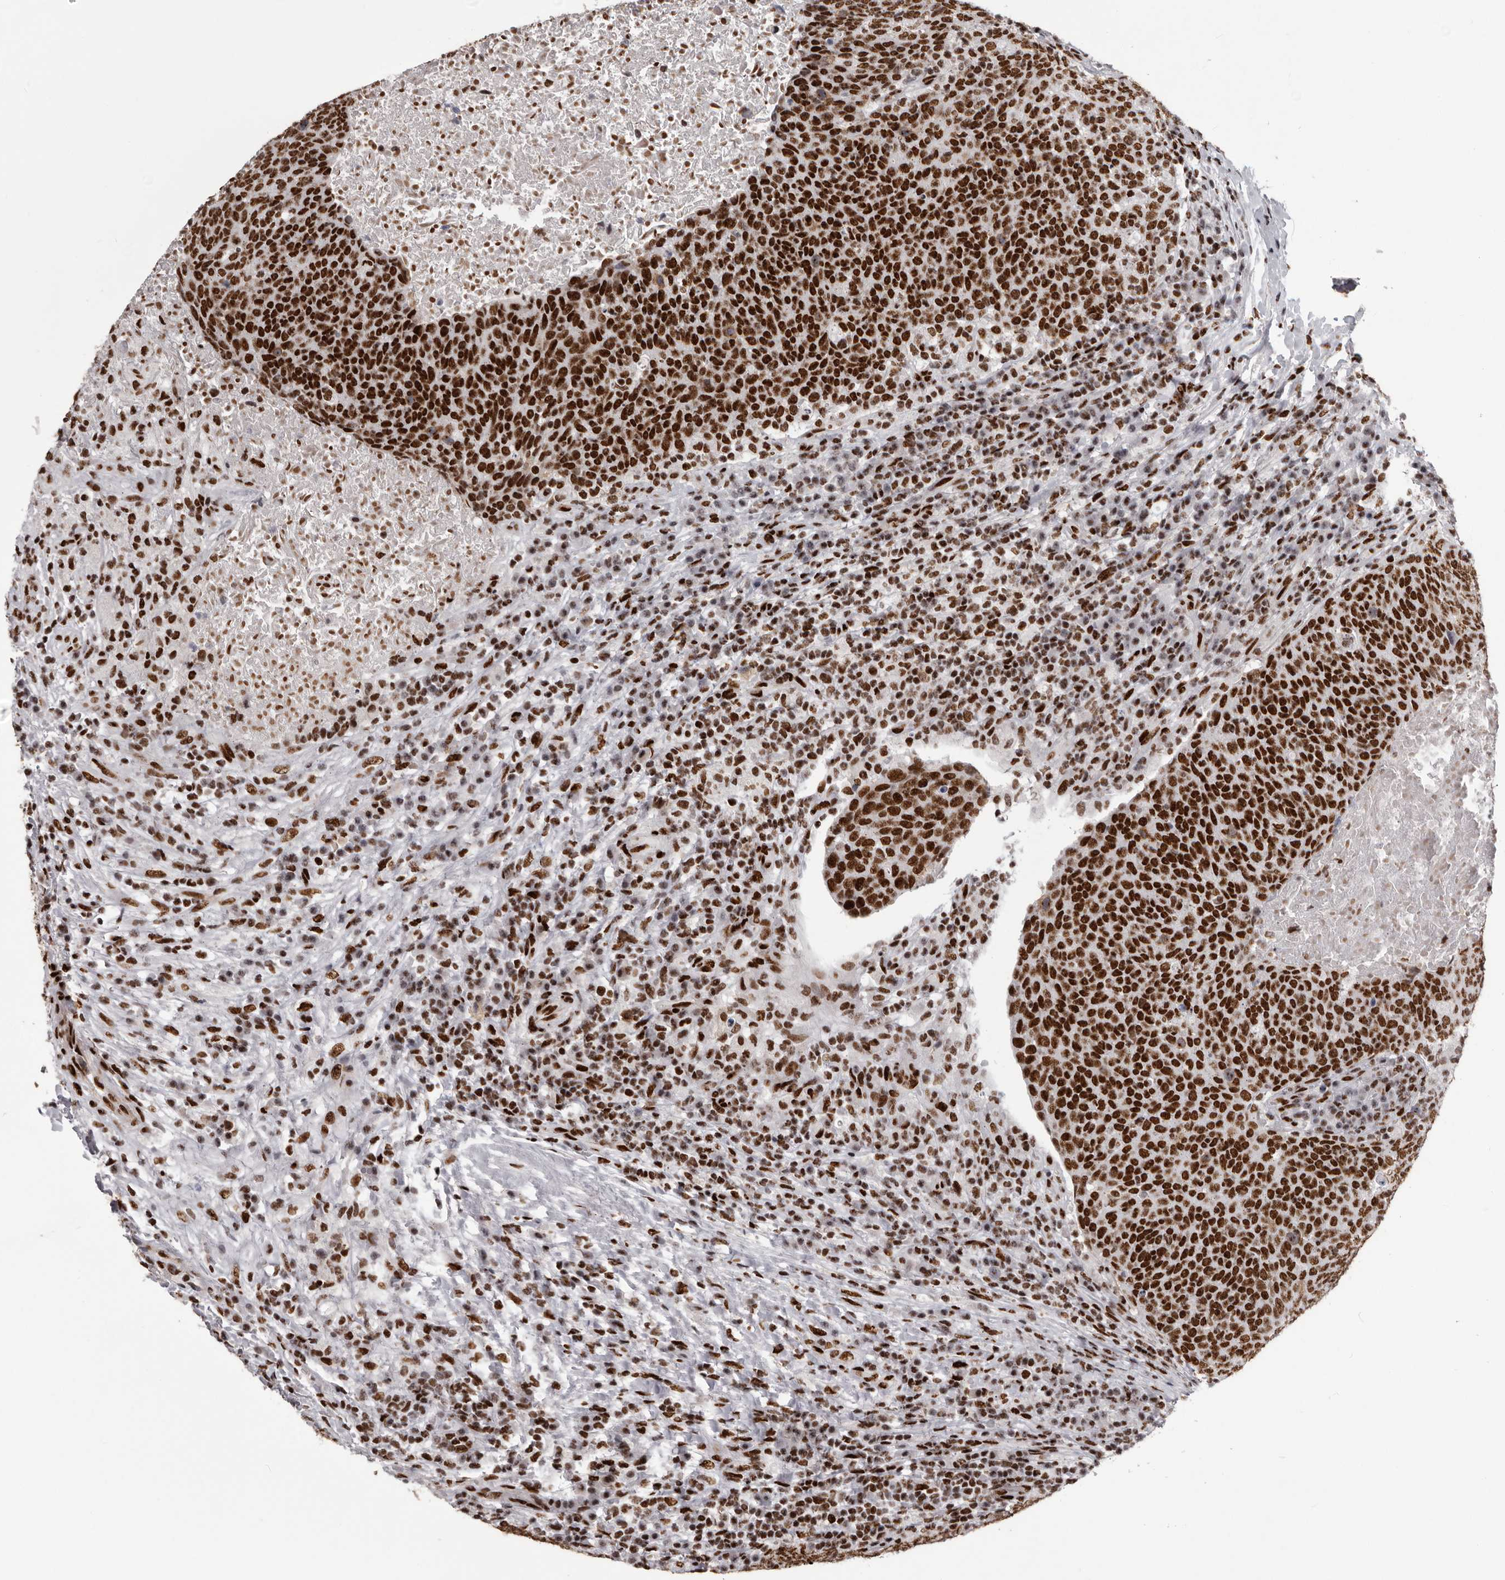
{"staining": {"intensity": "strong", "quantity": ">75%", "location": "nuclear"}, "tissue": "head and neck cancer", "cell_type": "Tumor cells", "image_type": "cancer", "snomed": [{"axis": "morphology", "description": "Squamous cell carcinoma, NOS"}, {"axis": "morphology", "description": "Squamous cell carcinoma, metastatic, NOS"}, {"axis": "topography", "description": "Lymph node"}, {"axis": "topography", "description": "Head-Neck"}], "caption": "IHC micrograph of neoplastic tissue: head and neck cancer stained using immunohistochemistry exhibits high levels of strong protein expression localized specifically in the nuclear of tumor cells, appearing as a nuclear brown color.", "gene": "NUMA1", "patient": {"sex": "male", "age": 62}}